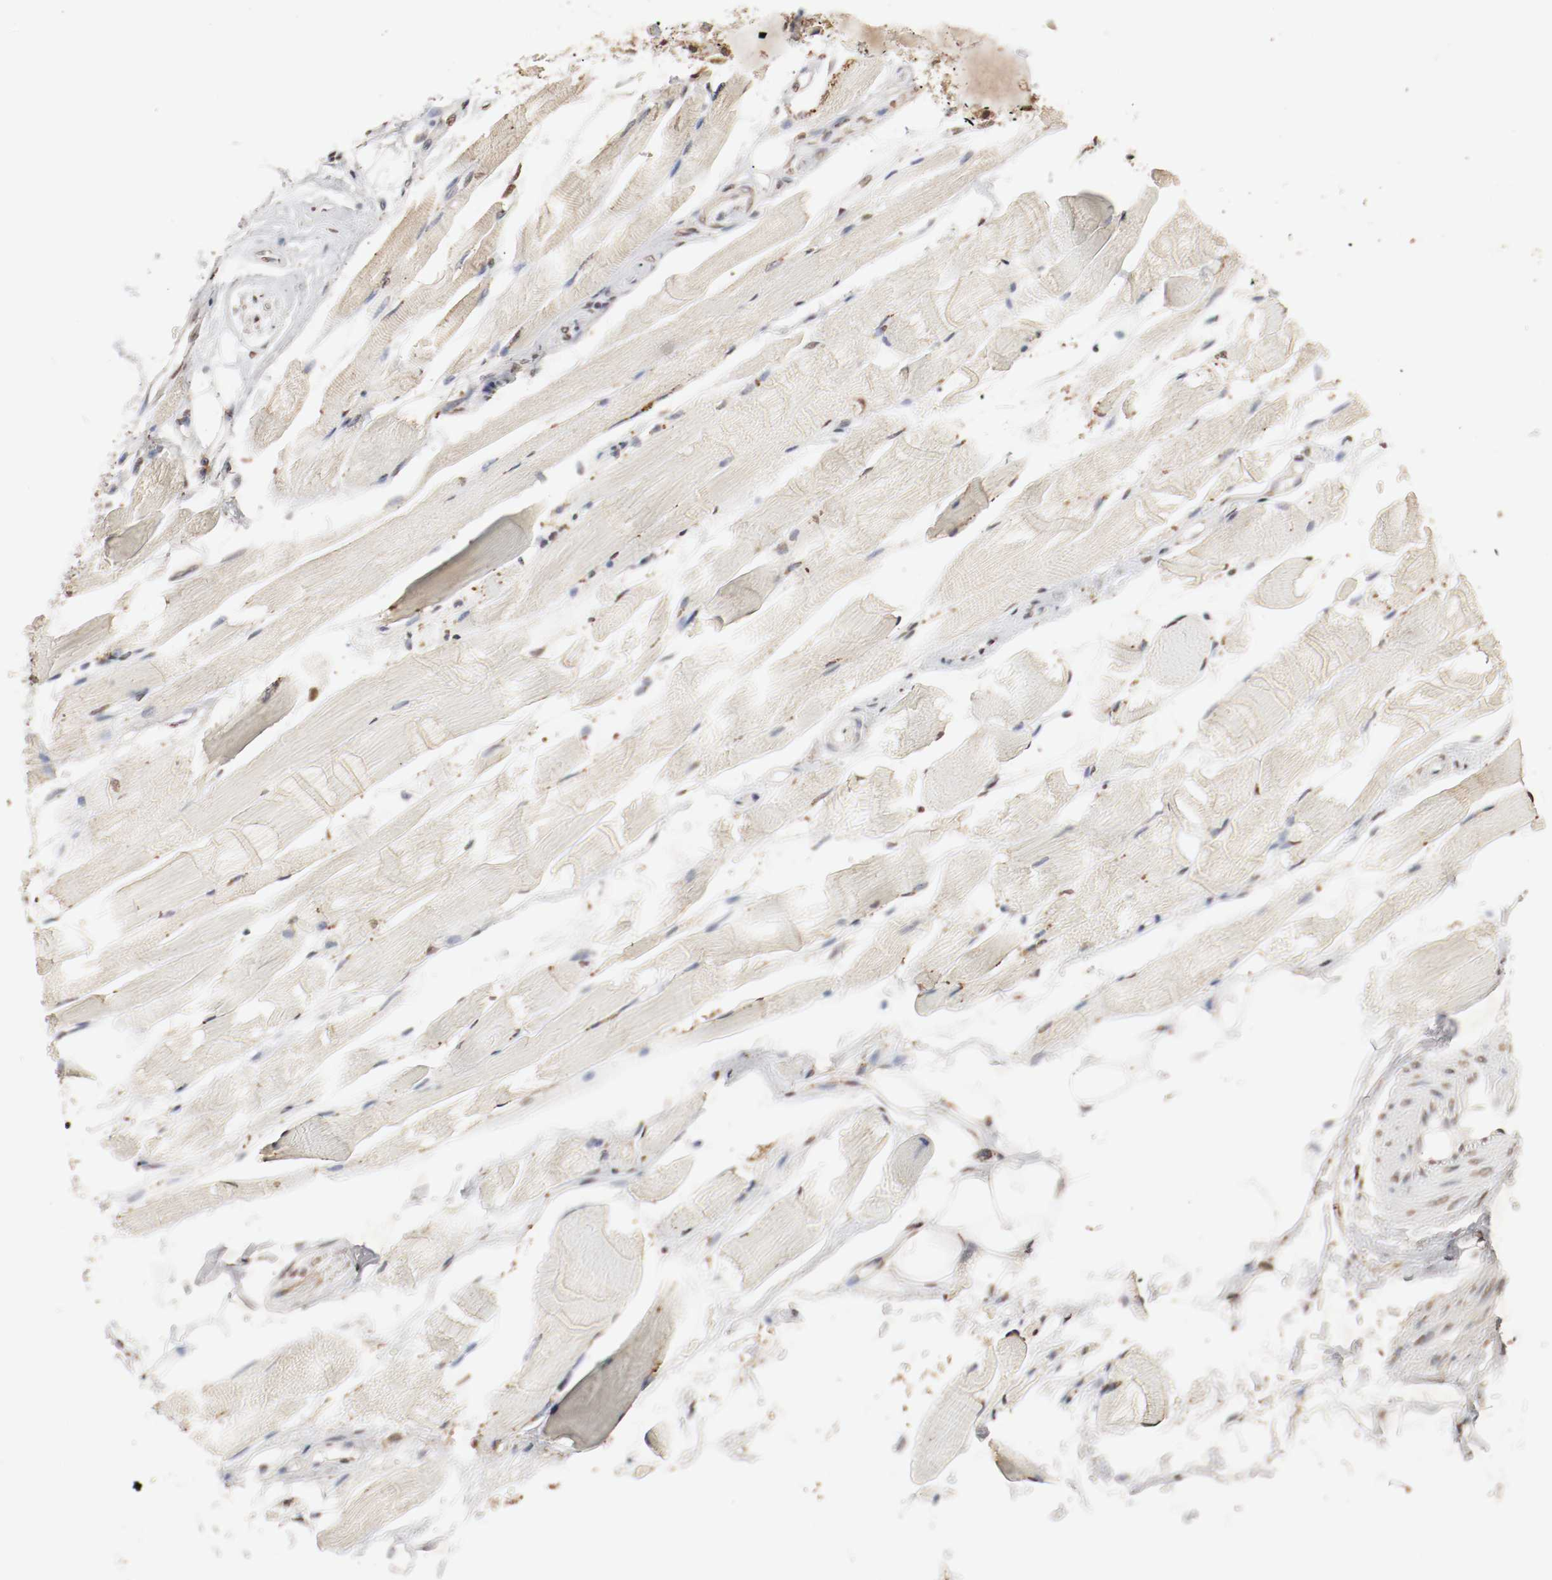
{"staining": {"intensity": "weak", "quantity": ">75%", "location": "cytoplasmic/membranous"}, "tissue": "skeletal muscle", "cell_type": "Myocytes", "image_type": "normal", "snomed": [{"axis": "morphology", "description": "Normal tissue, NOS"}, {"axis": "topography", "description": "Skeletal muscle"}, {"axis": "topography", "description": "Peripheral nerve tissue"}], "caption": "Skeletal muscle stained with immunohistochemistry reveals weak cytoplasmic/membranous positivity in about >75% of myocytes. (Stains: DAB in brown, nuclei in blue, Microscopy: brightfield microscopy at high magnification).", "gene": "WASL", "patient": {"sex": "female", "age": 84}}